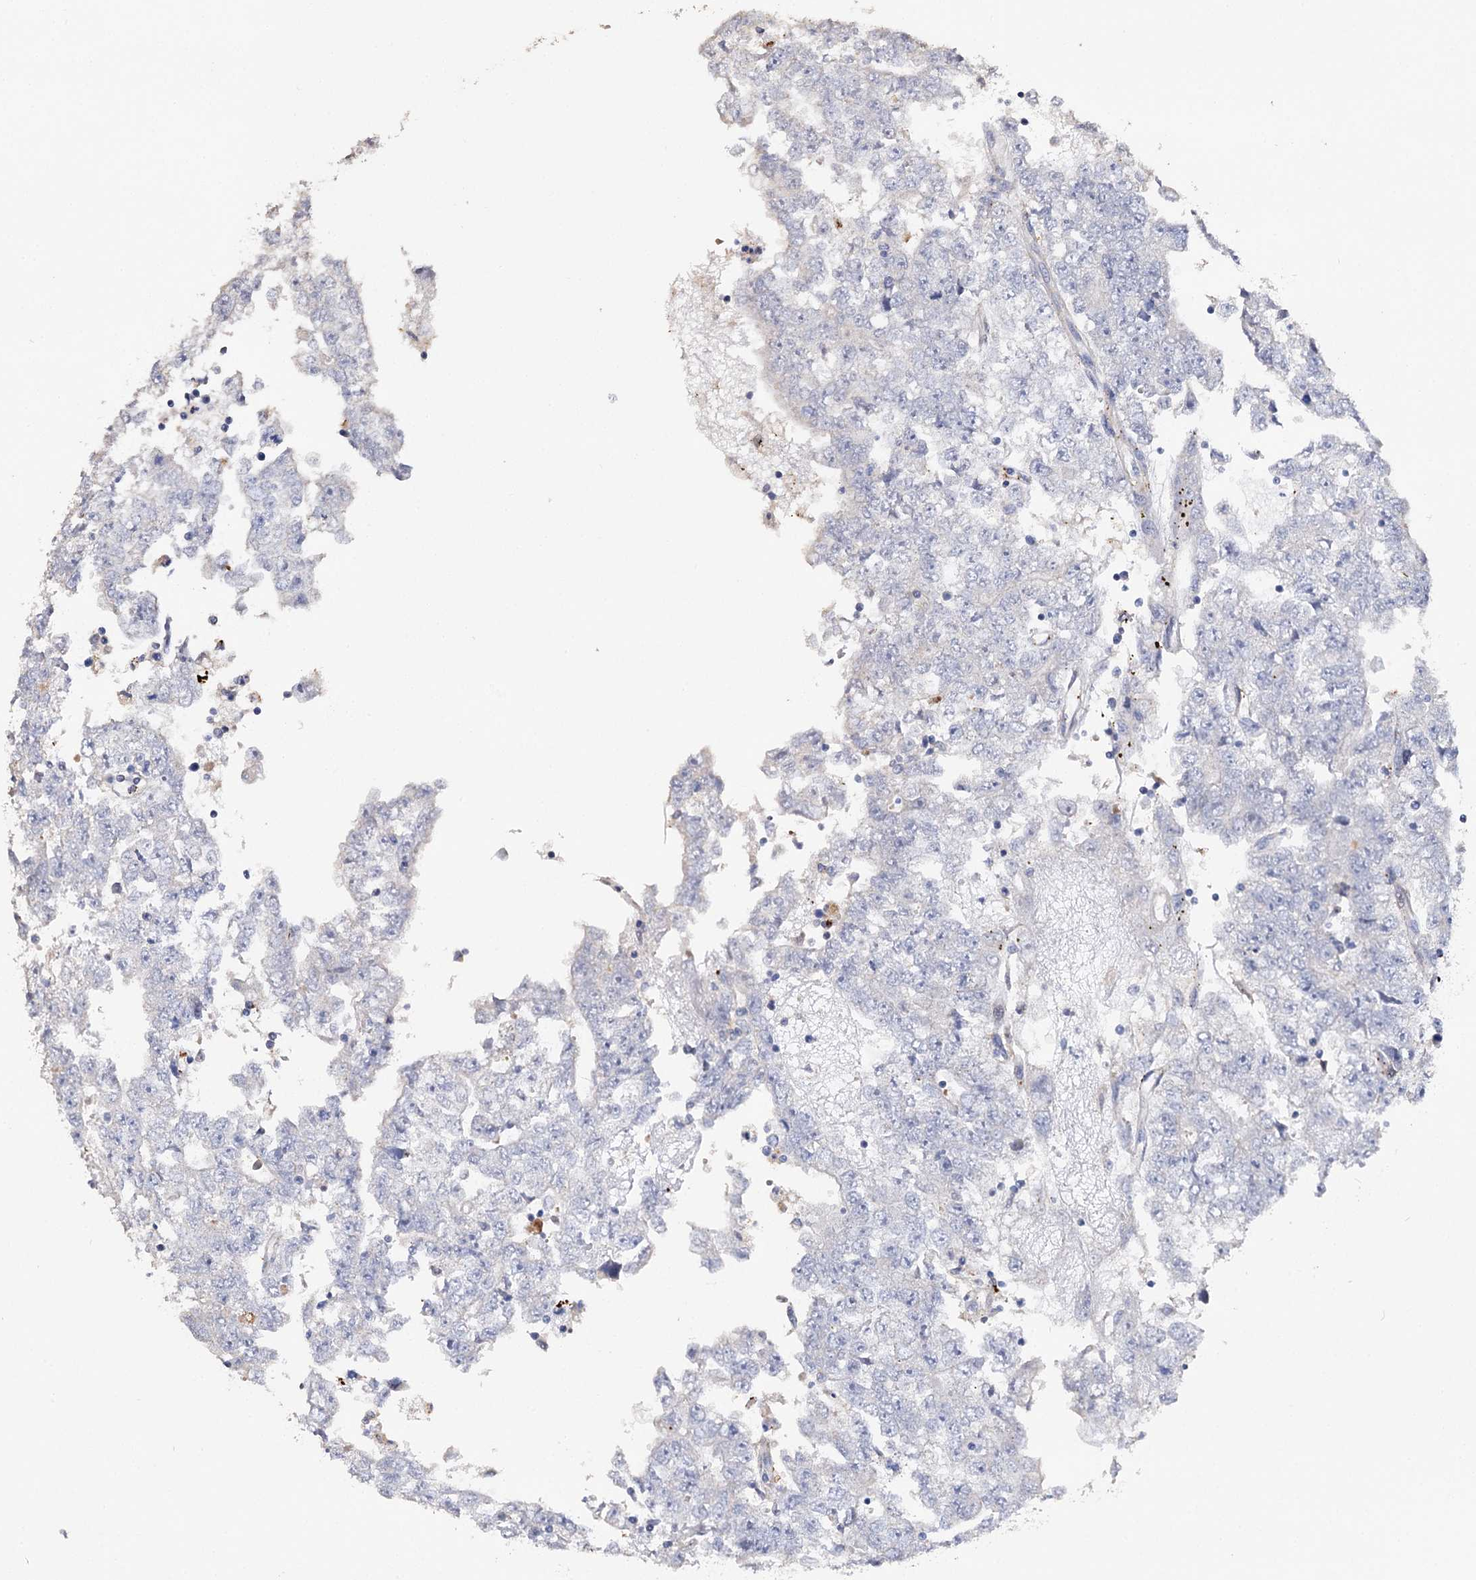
{"staining": {"intensity": "negative", "quantity": "none", "location": "none"}, "tissue": "testis cancer", "cell_type": "Tumor cells", "image_type": "cancer", "snomed": [{"axis": "morphology", "description": "Carcinoma, Embryonal, NOS"}, {"axis": "topography", "description": "Testis"}], "caption": "Immunohistochemical staining of human embryonal carcinoma (testis) exhibits no significant expression in tumor cells. (Immunohistochemistry, brightfield microscopy, high magnification).", "gene": "DNAH6", "patient": {"sex": "male", "age": 25}}